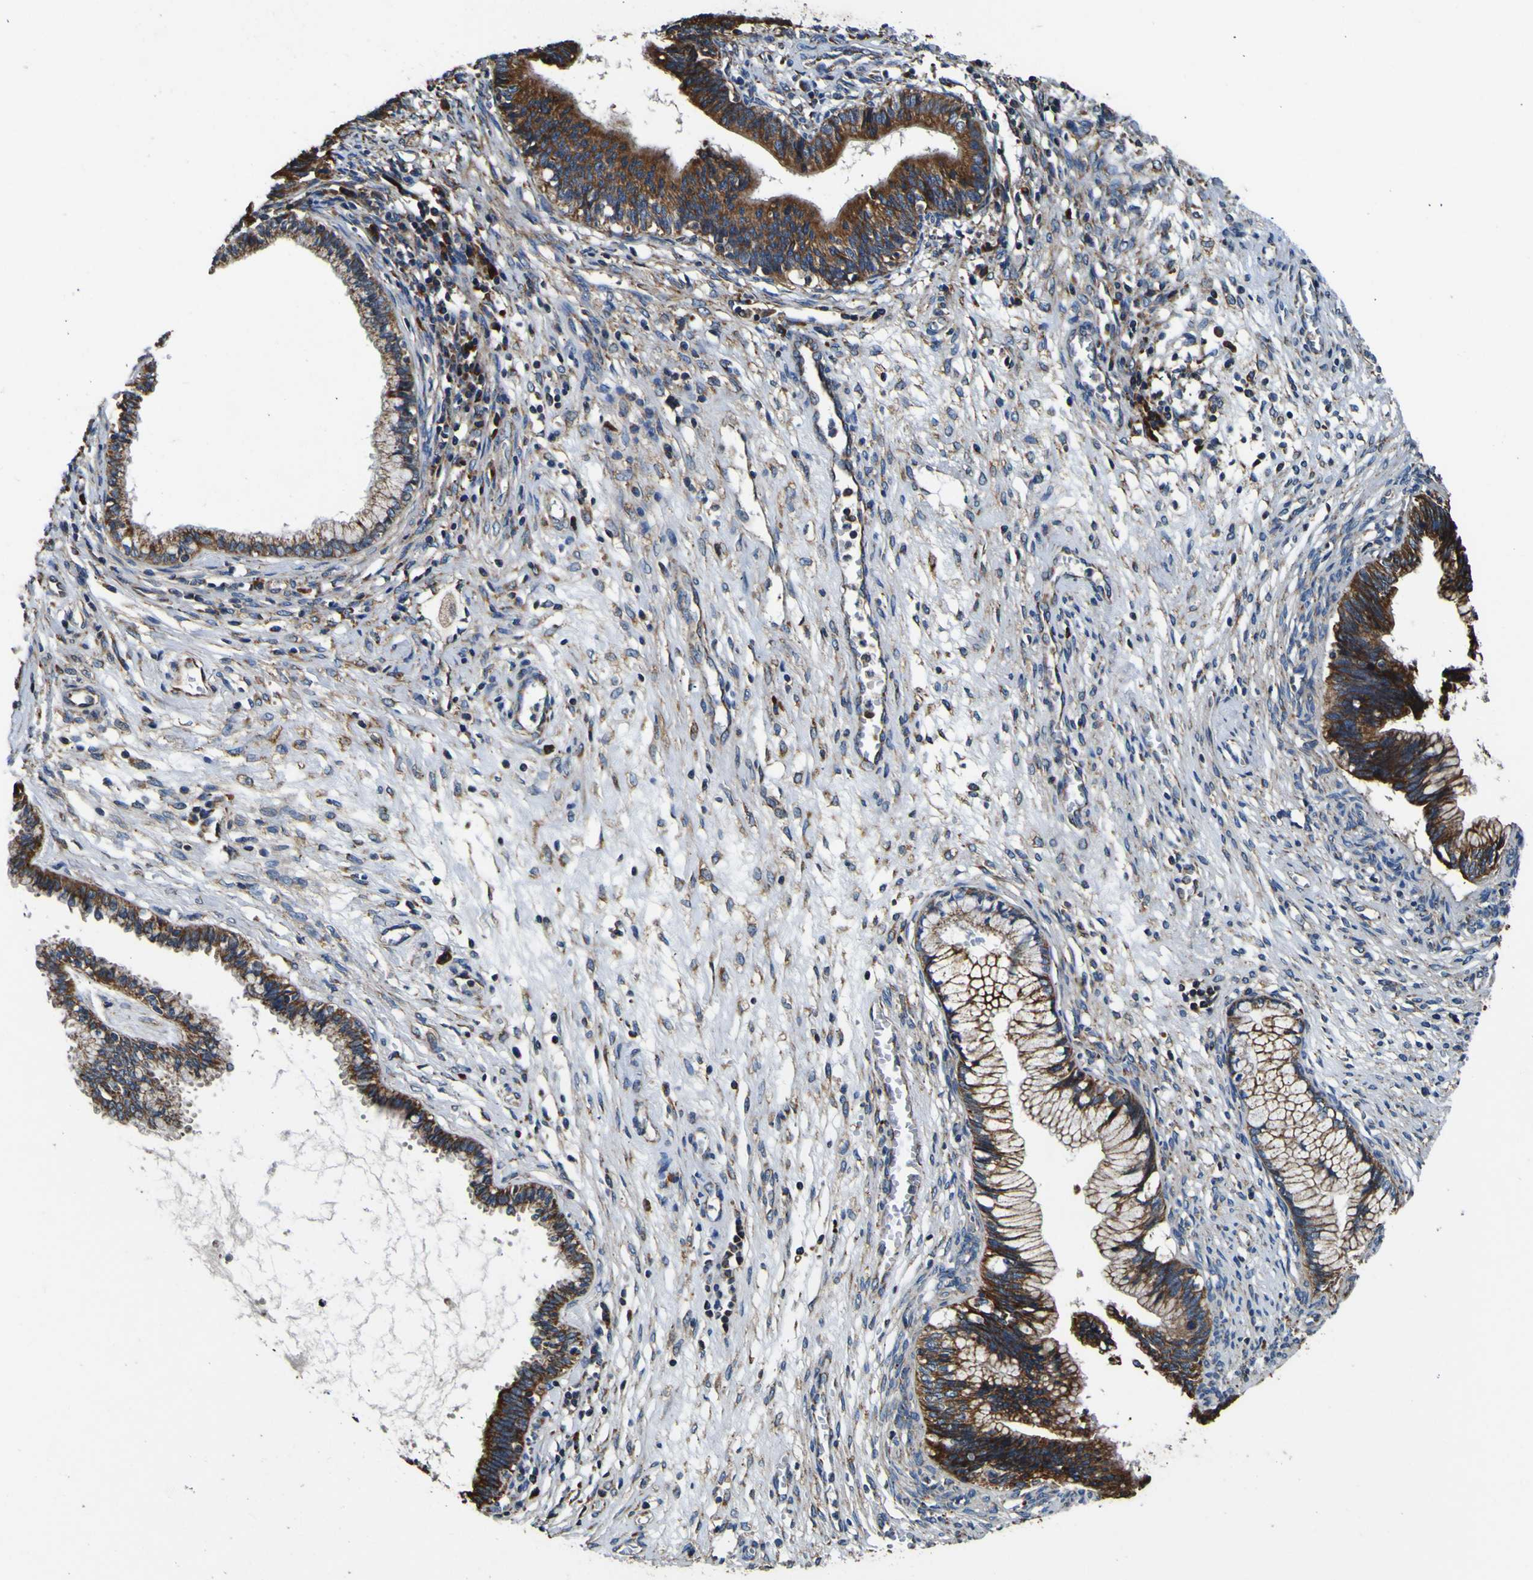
{"staining": {"intensity": "strong", "quantity": ">75%", "location": "cytoplasmic/membranous"}, "tissue": "cervical cancer", "cell_type": "Tumor cells", "image_type": "cancer", "snomed": [{"axis": "morphology", "description": "Adenocarcinoma, NOS"}, {"axis": "topography", "description": "Cervix"}], "caption": "A high-resolution histopathology image shows immunohistochemistry (IHC) staining of cervical cancer, which displays strong cytoplasmic/membranous staining in approximately >75% of tumor cells. The staining was performed using DAB (3,3'-diaminobenzidine), with brown indicating positive protein expression. Nuclei are stained blue with hematoxylin.", "gene": "INPP5A", "patient": {"sex": "female", "age": 44}}